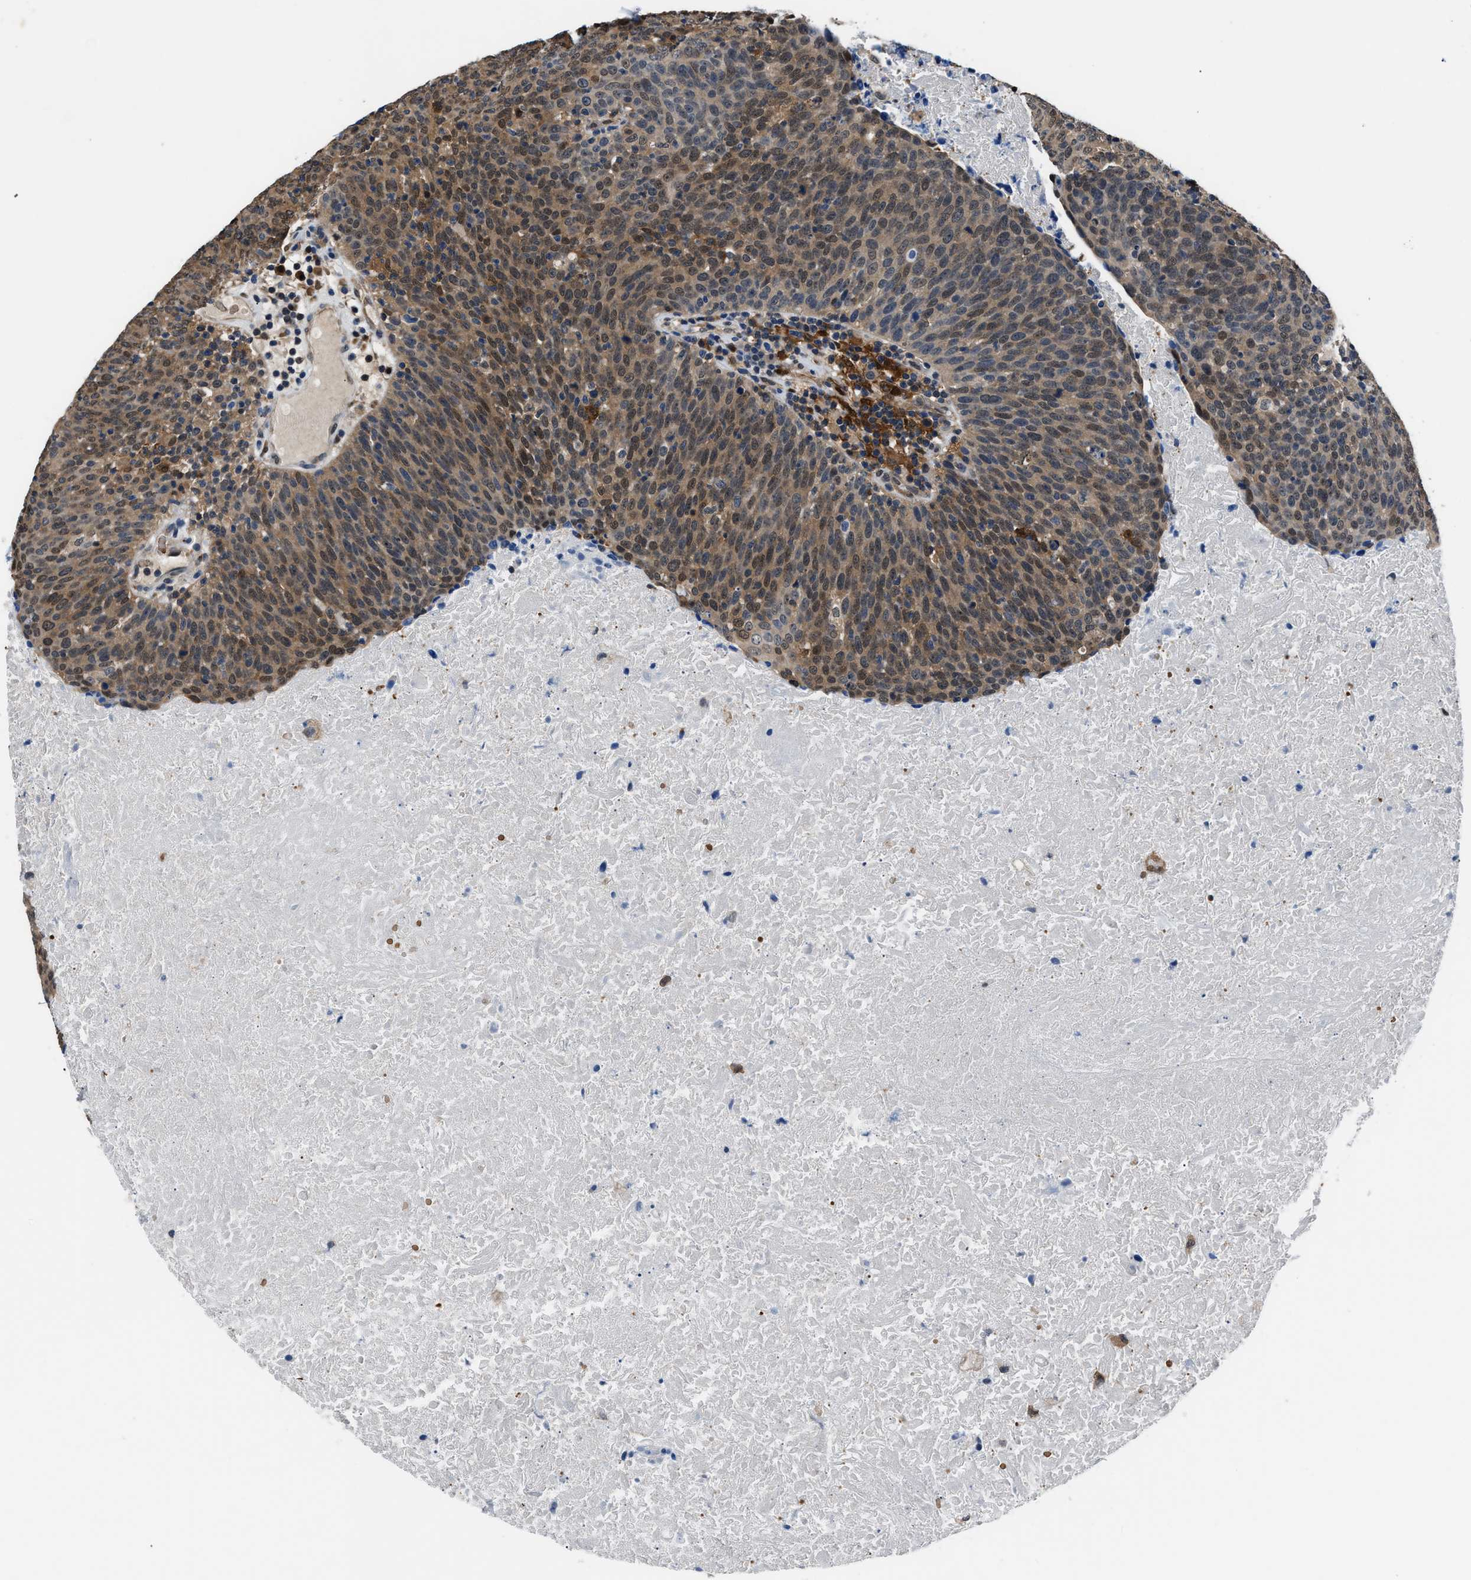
{"staining": {"intensity": "weak", "quantity": "25%-75%", "location": "cytoplasmic/membranous,nuclear"}, "tissue": "head and neck cancer", "cell_type": "Tumor cells", "image_type": "cancer", "snomed": [{"axis": "morphology", "description": "Squamous cell carcinoma, NOS"}, {"axis": "morphology", "description": "Squamous cell carcinoma, metastatic, NOS"}, {"axis": "topography", "description": "Lymph node"}, {"axis": "topography", "description": "Head-Neck"}], "caption": "Weak cytoplasmic/membranous and nuclear protein staining is identified in approximately 25%-75% of tumor cells in head and neck cancer (squamous cell carcinoma).", "gene": "PPA1", "patient": {"sex": "male", "age": 62}}